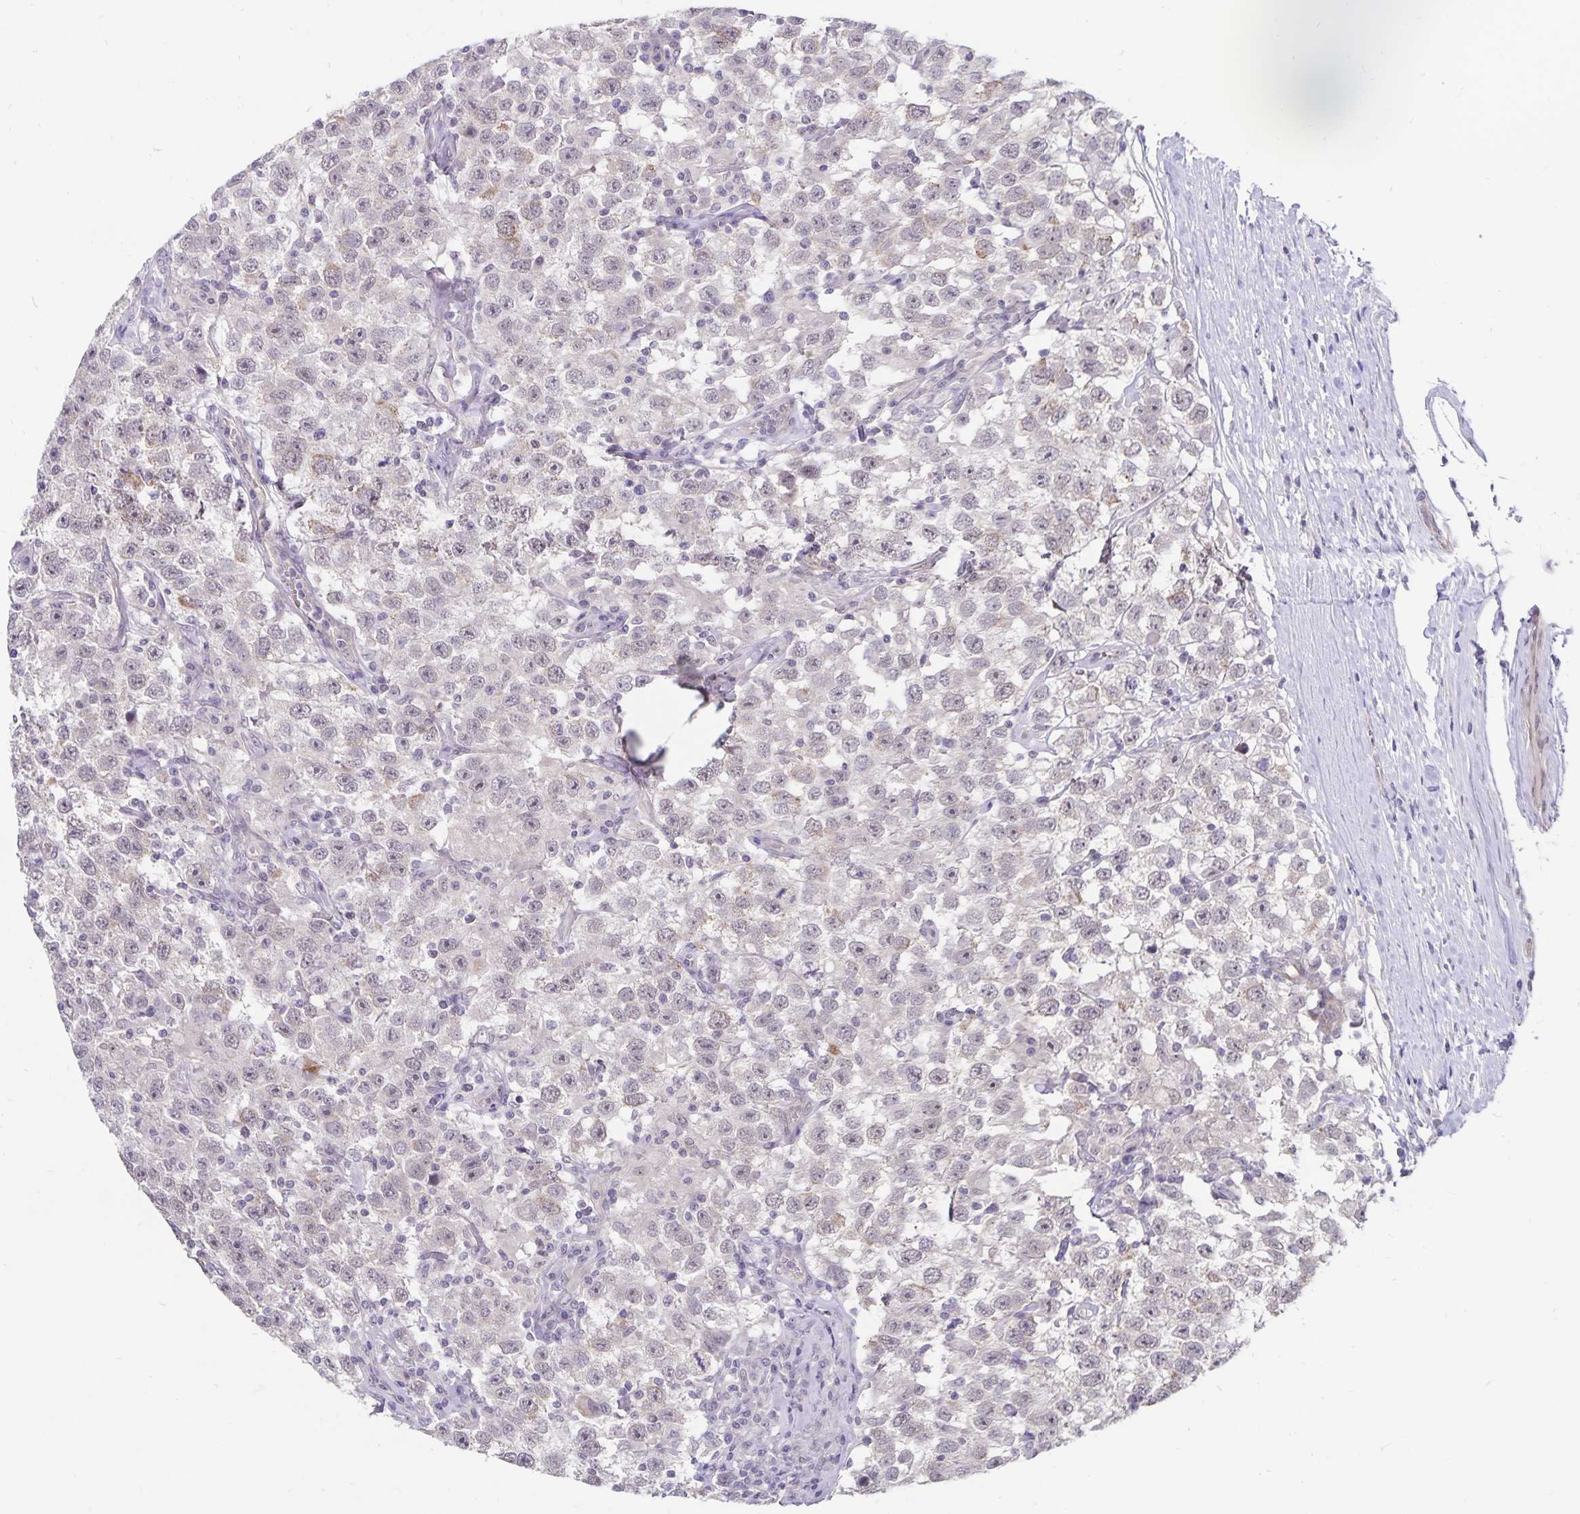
{"staining": {"intensity": "negative", "quantity": "none", "location": "none"}, "tissue": "testis cancer", "cell_type": "Tumor cells", "image_type": "cancer", "snomed": [{"axis": "morphology", "description": "Seminoma, NOS"}, {"axis": "topography", "description": "Testis"}], "caption": "Seminoma (testis) was stained to show a protein in brown. There is no significant expression in tumor cells.", "gene": "CDKN2B", "patient": {"sex": "male", "age": 41}}